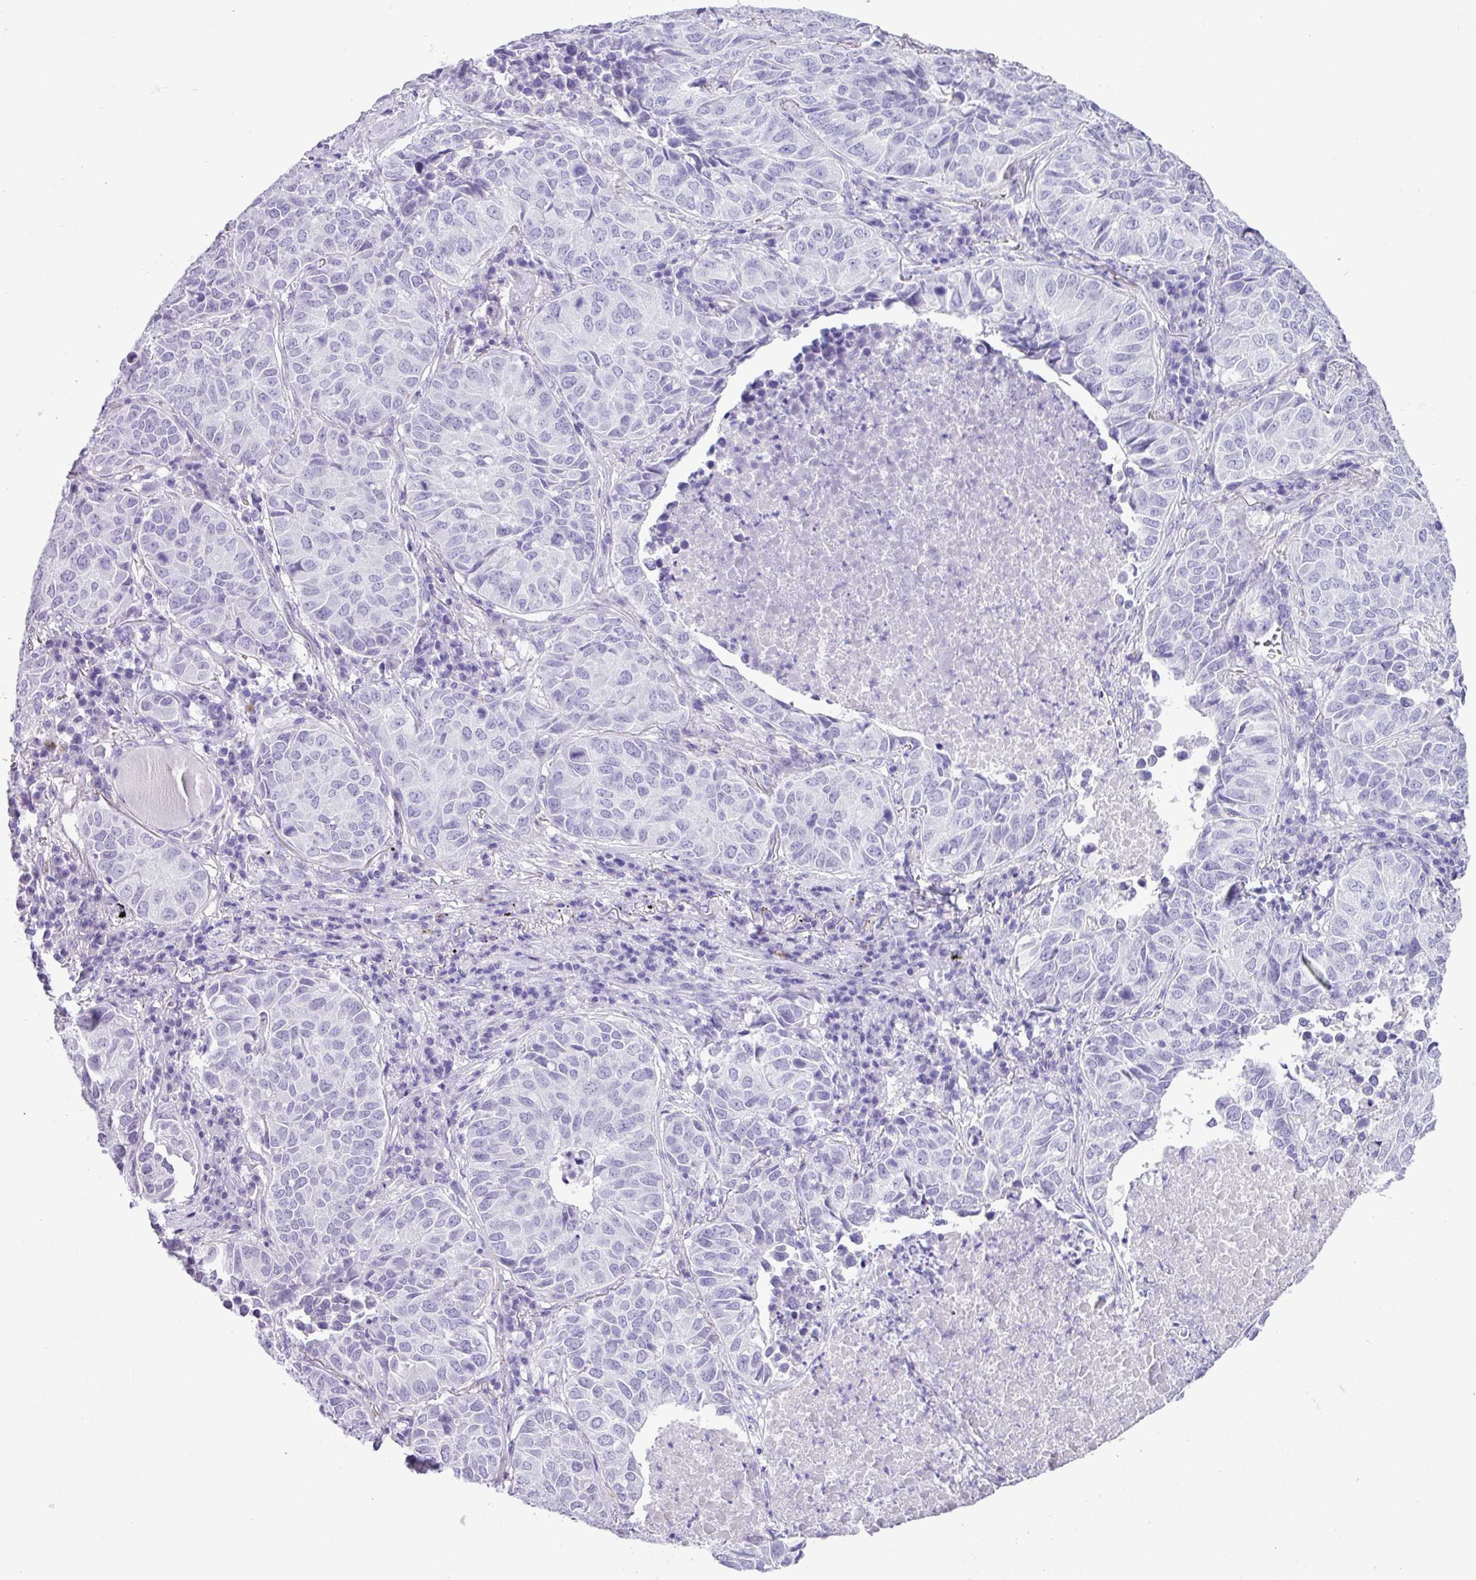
{"staining": {"intensity": "negative", "quantity": "none", "location": "none"}, "tissue": "lung cancer", "cell_type": "Tumor cells", "image_type": "cancer", "snomed": [{"axis": "morphology", "description": "Adenocarcinoma, NOS"}, {"axis": "topography", "description": "Lung"}], "caption": "Immunohistochemical staining of adenocarcinoma (lung) displays no significant staining in tumor cells.", "gene": "ZG16", "patient": {"sex": "female", "age": 50}}